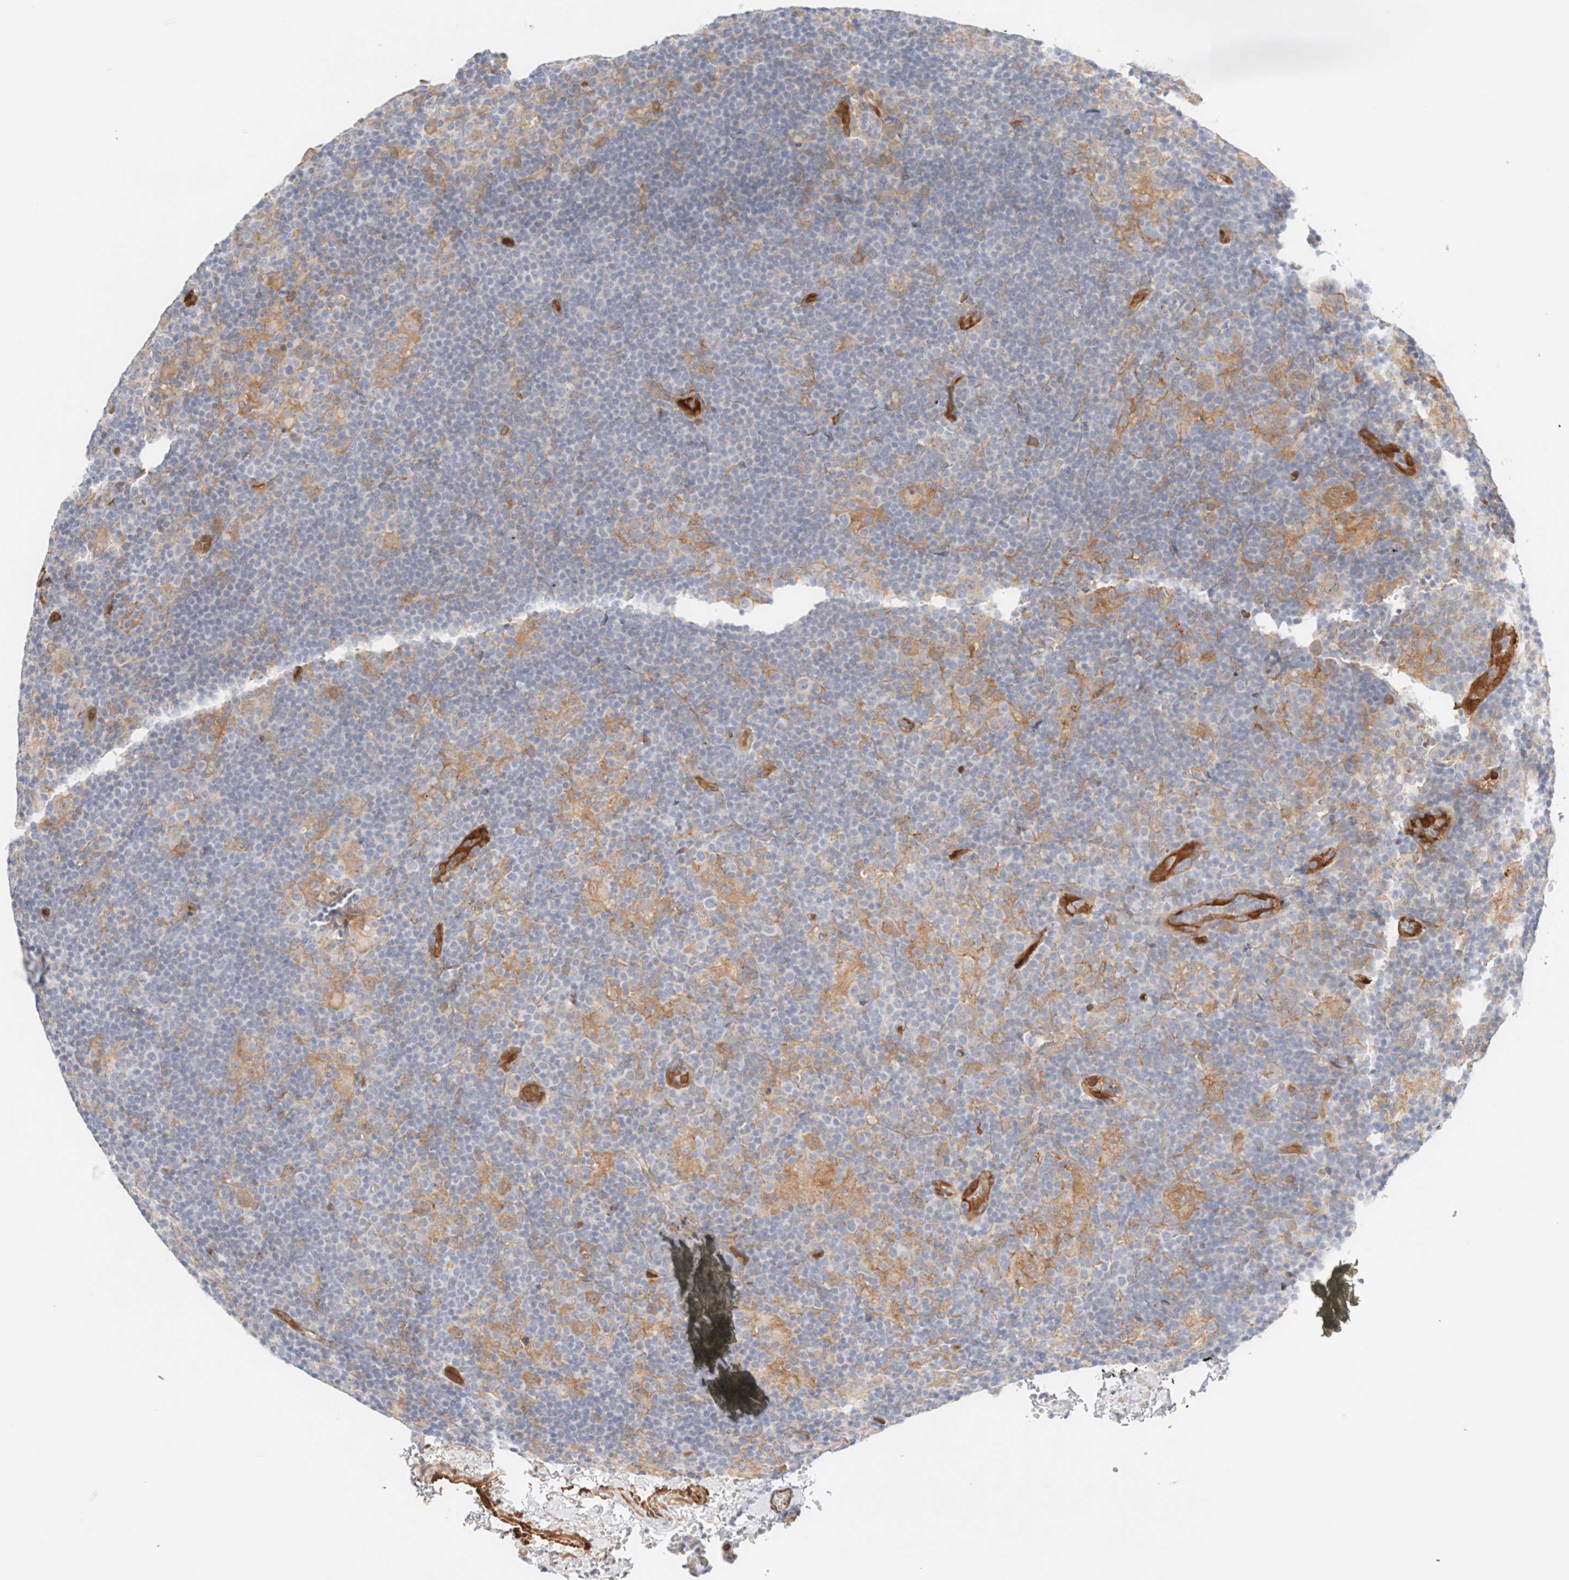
{"staining": {"intensity": "moderate", "quantity": ">75%", "location": "cytoplasmic/membranous"}, "tissue": "lymphoma", "cell_type": "Tumor cells", "image_type": "cancer", "snomed": [{"axis": "morphology", "description": "Hodgkin's disease, NOS"}, {"axis": "topography", "description": "Lymph node"}], "caption": "This is an image of immunohistochemistry (IHC) staining of lymphoma, which shows moderate positivity in the cytoplasmic/membranous of tumor cells.", "gene": "LMCD1", "patient": {"sex": "female", "age": 57}}